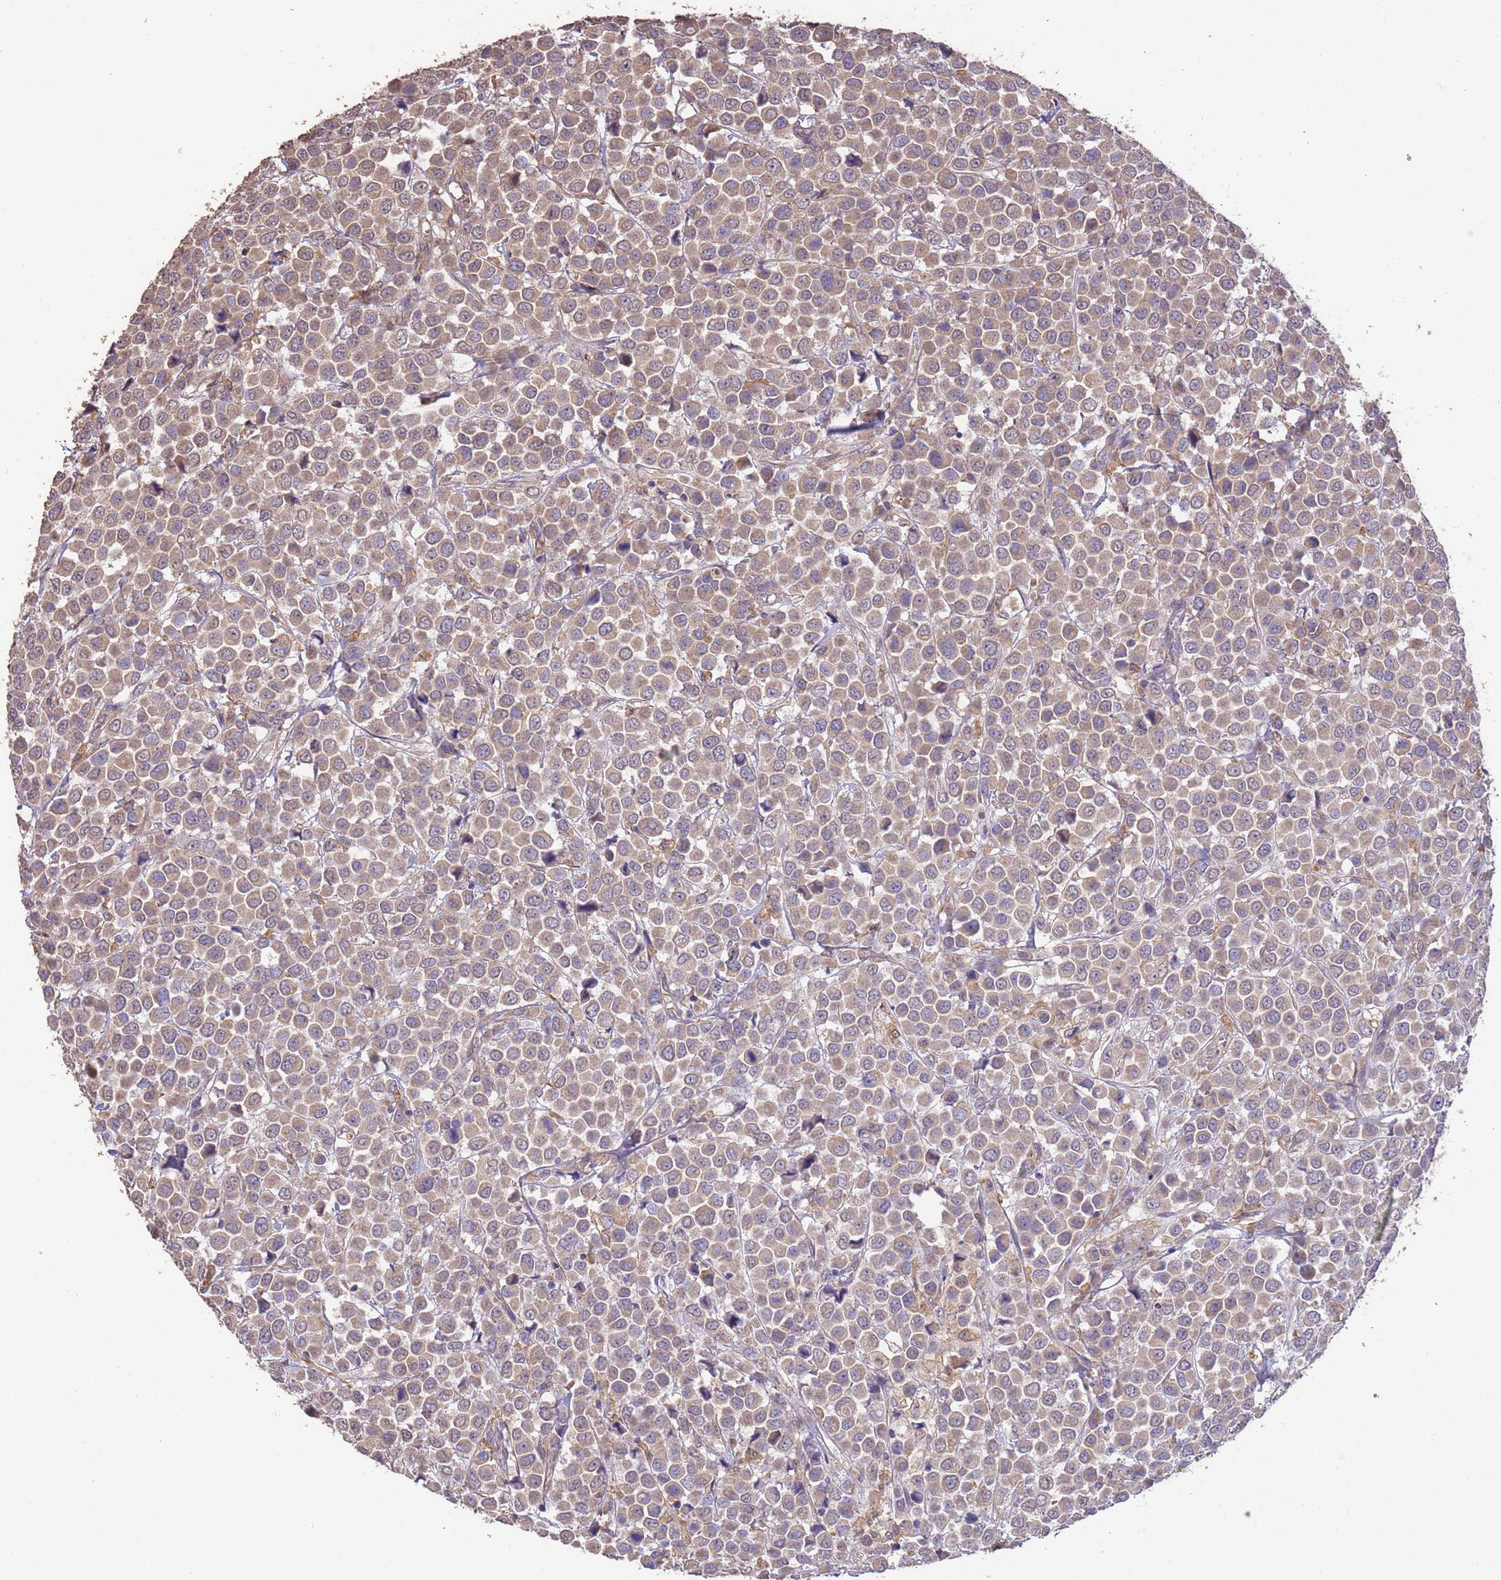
{"staining": {"intensity": "weak", "quantity": ">75%", "location": "cytoplasmic/membranous"}, "tissue": "breast cancer", "cell_type": "Tumor cells", "image_type": "cancer", "snomed": [{"axis": "morphology", "description": "Duct carcinoma"}, {"axis": "topography", "description": "Breast"}], "caption": "Protein expression analysis of human breast infiltrating ductal carcinoma reveals weak cytoplasmic/membranous expression in approximately >75% of tumor cells.", "gene": "NPHP1", "patient": {"sex": "female", "age": 61}}